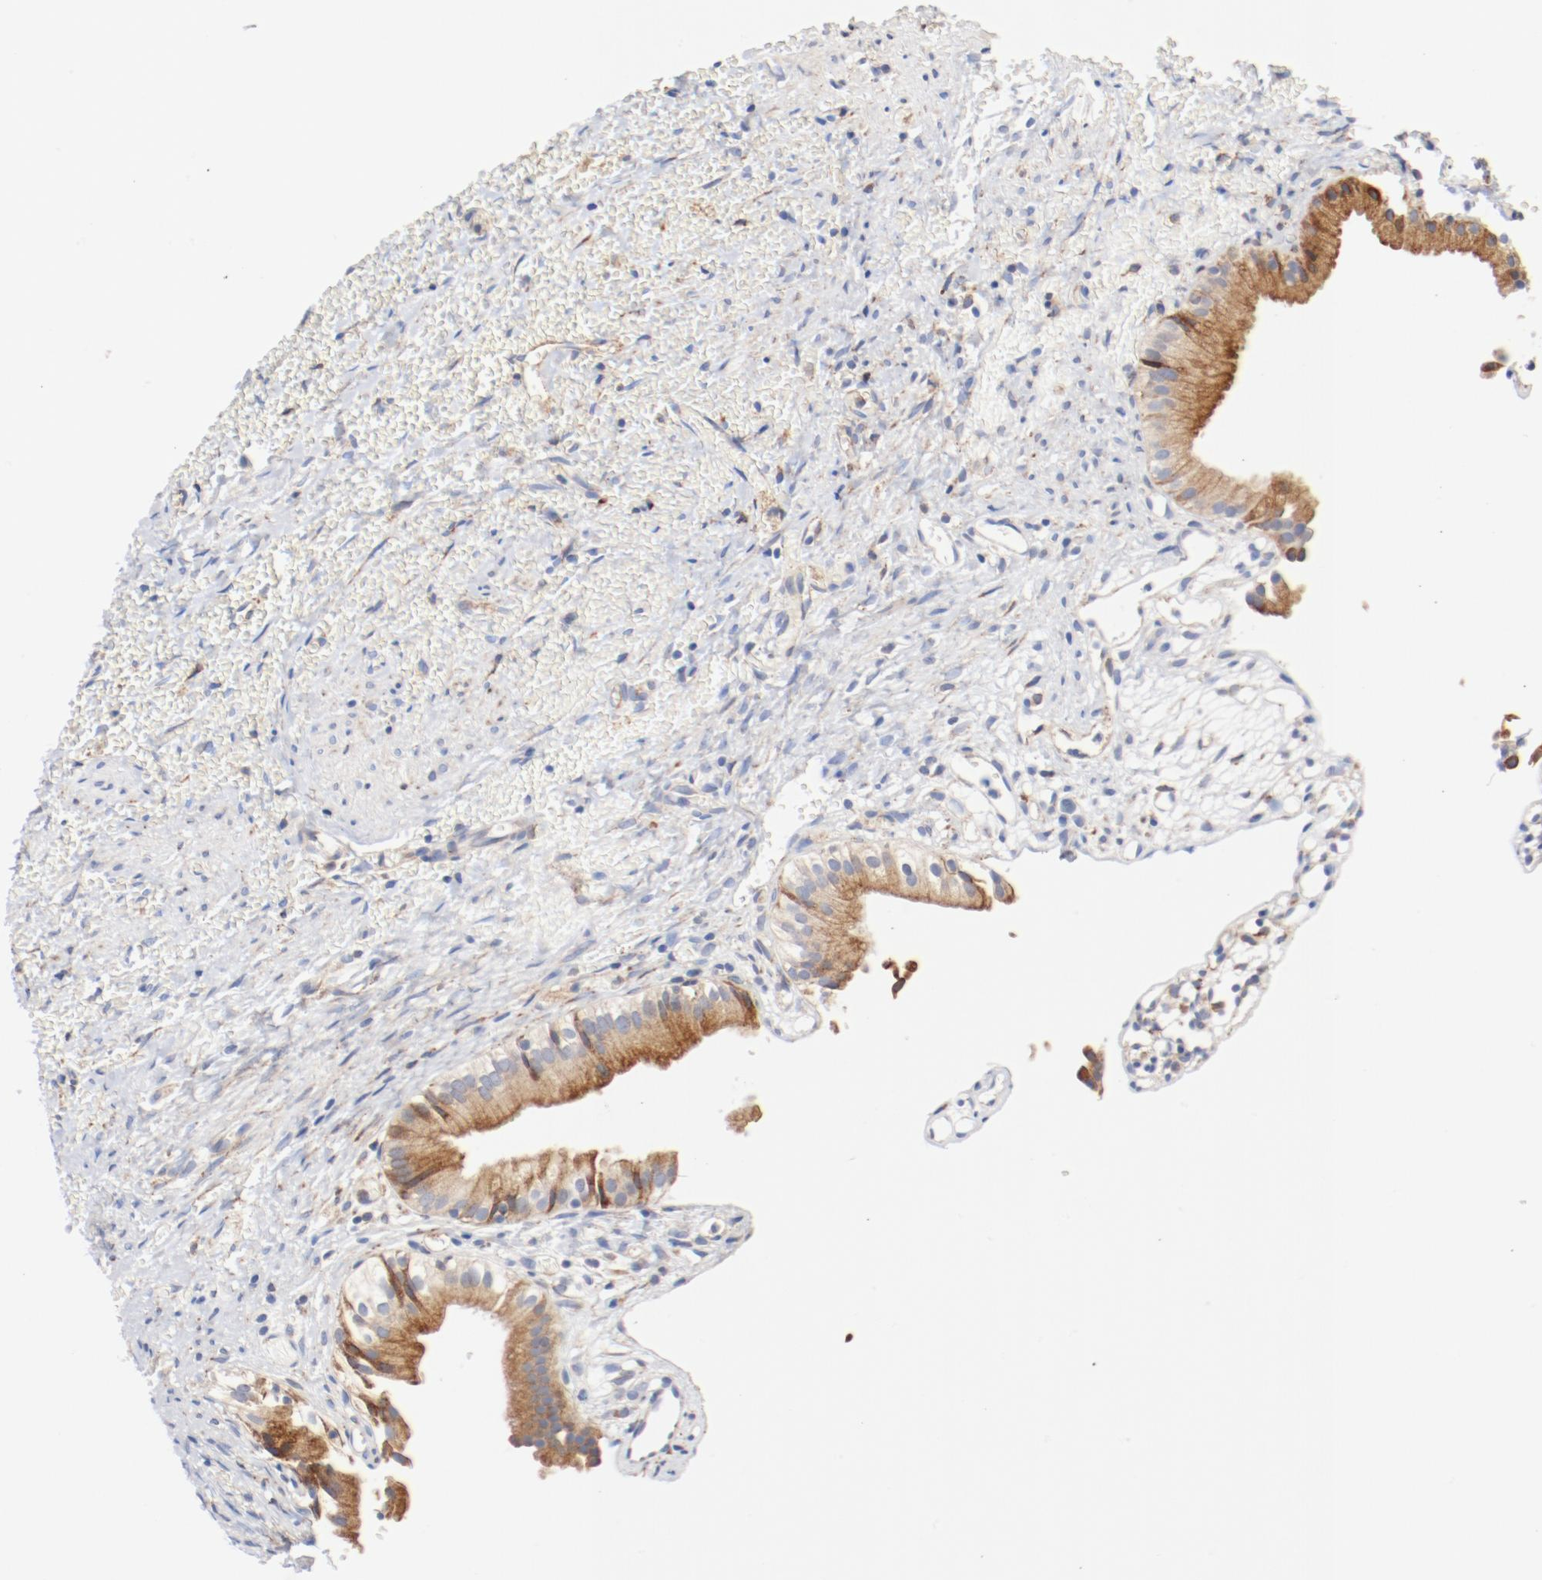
{"staining": {"intensity": "moderate", "quantity": ">75%", "location": "cytoplasmic/membranous"}, "tissue": "gallbladder", "cell_type": "Glandular cells", "image_type": "normal", "snomed": [{"axis": "morphology", "description": "Normal tissue, NOS"}, {"axis": "topography", "description": "Gallbladder"}], "caption": "Protein expression analysis of normal gallbladder exhibits moderate cytoplasmic/membranous staining in approximately >75% of glandular cells.", "gene": "PDPK1", "patient": {"sex": "male", "age": 65}}